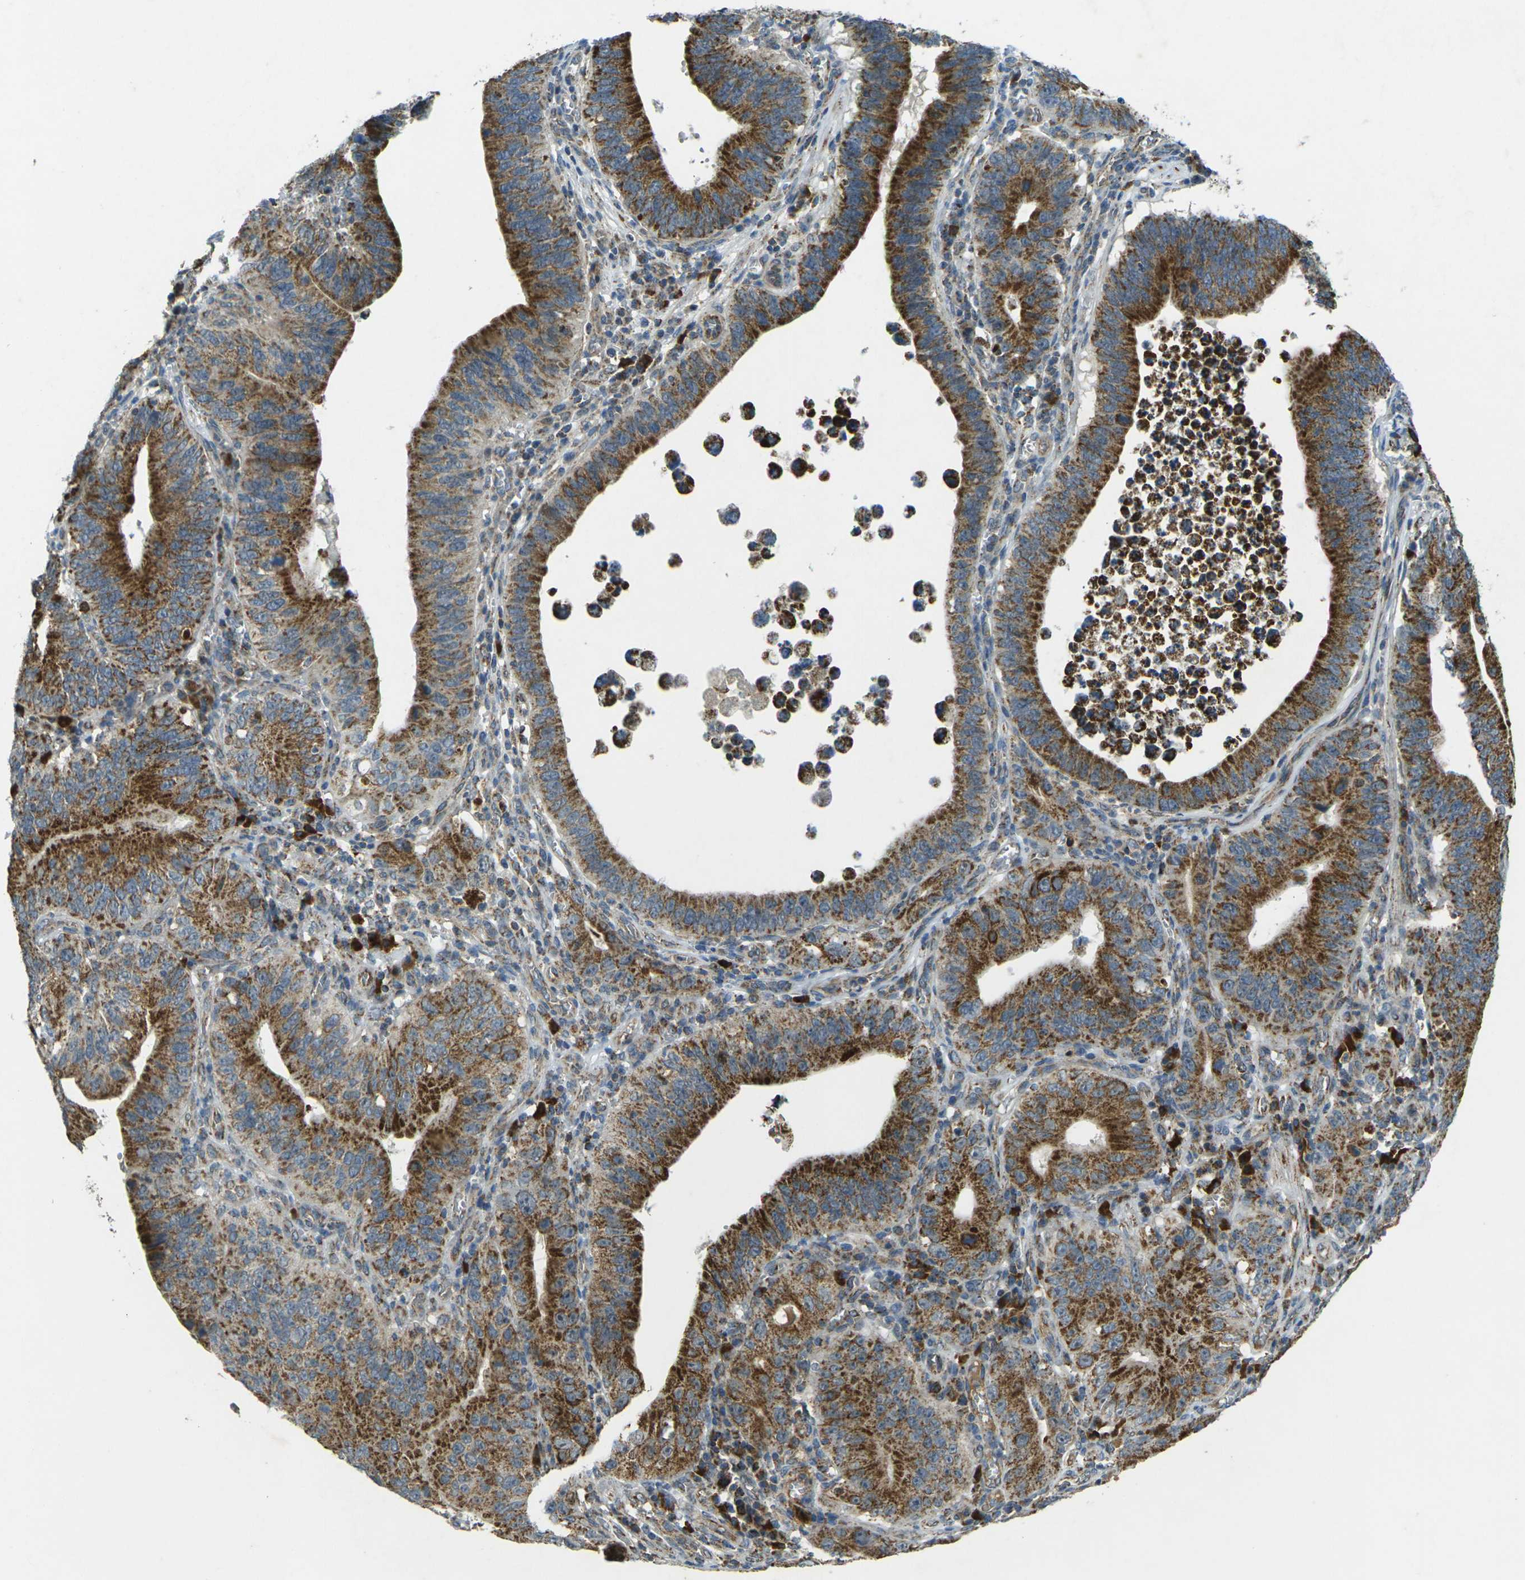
{"staining": {"intensity": "strong", "quantity": ">75%", "location": "cytoplasmic/membranous"}, "tissue": "stomach cancer", "cell_type": "Tumor cells", "image_type": "cancer", "snomed": [{"axis": "morphology", "description": "Adenocarcinoma, NOS"}, {"axis": "topography", "description": "Stomach"}, {"axis": "topography", "description": "Gastric cardia"}], "caption": "Tumor cells show high levels of strong cytoplasmic/membranous expression in approximately >75% of cells in human stomach cancer (adenocarcinoma). (IHC, brightfield microscopy, high magnification).", "gene": "IGF1R", "patient": {"sex": "male", "age": 59}}